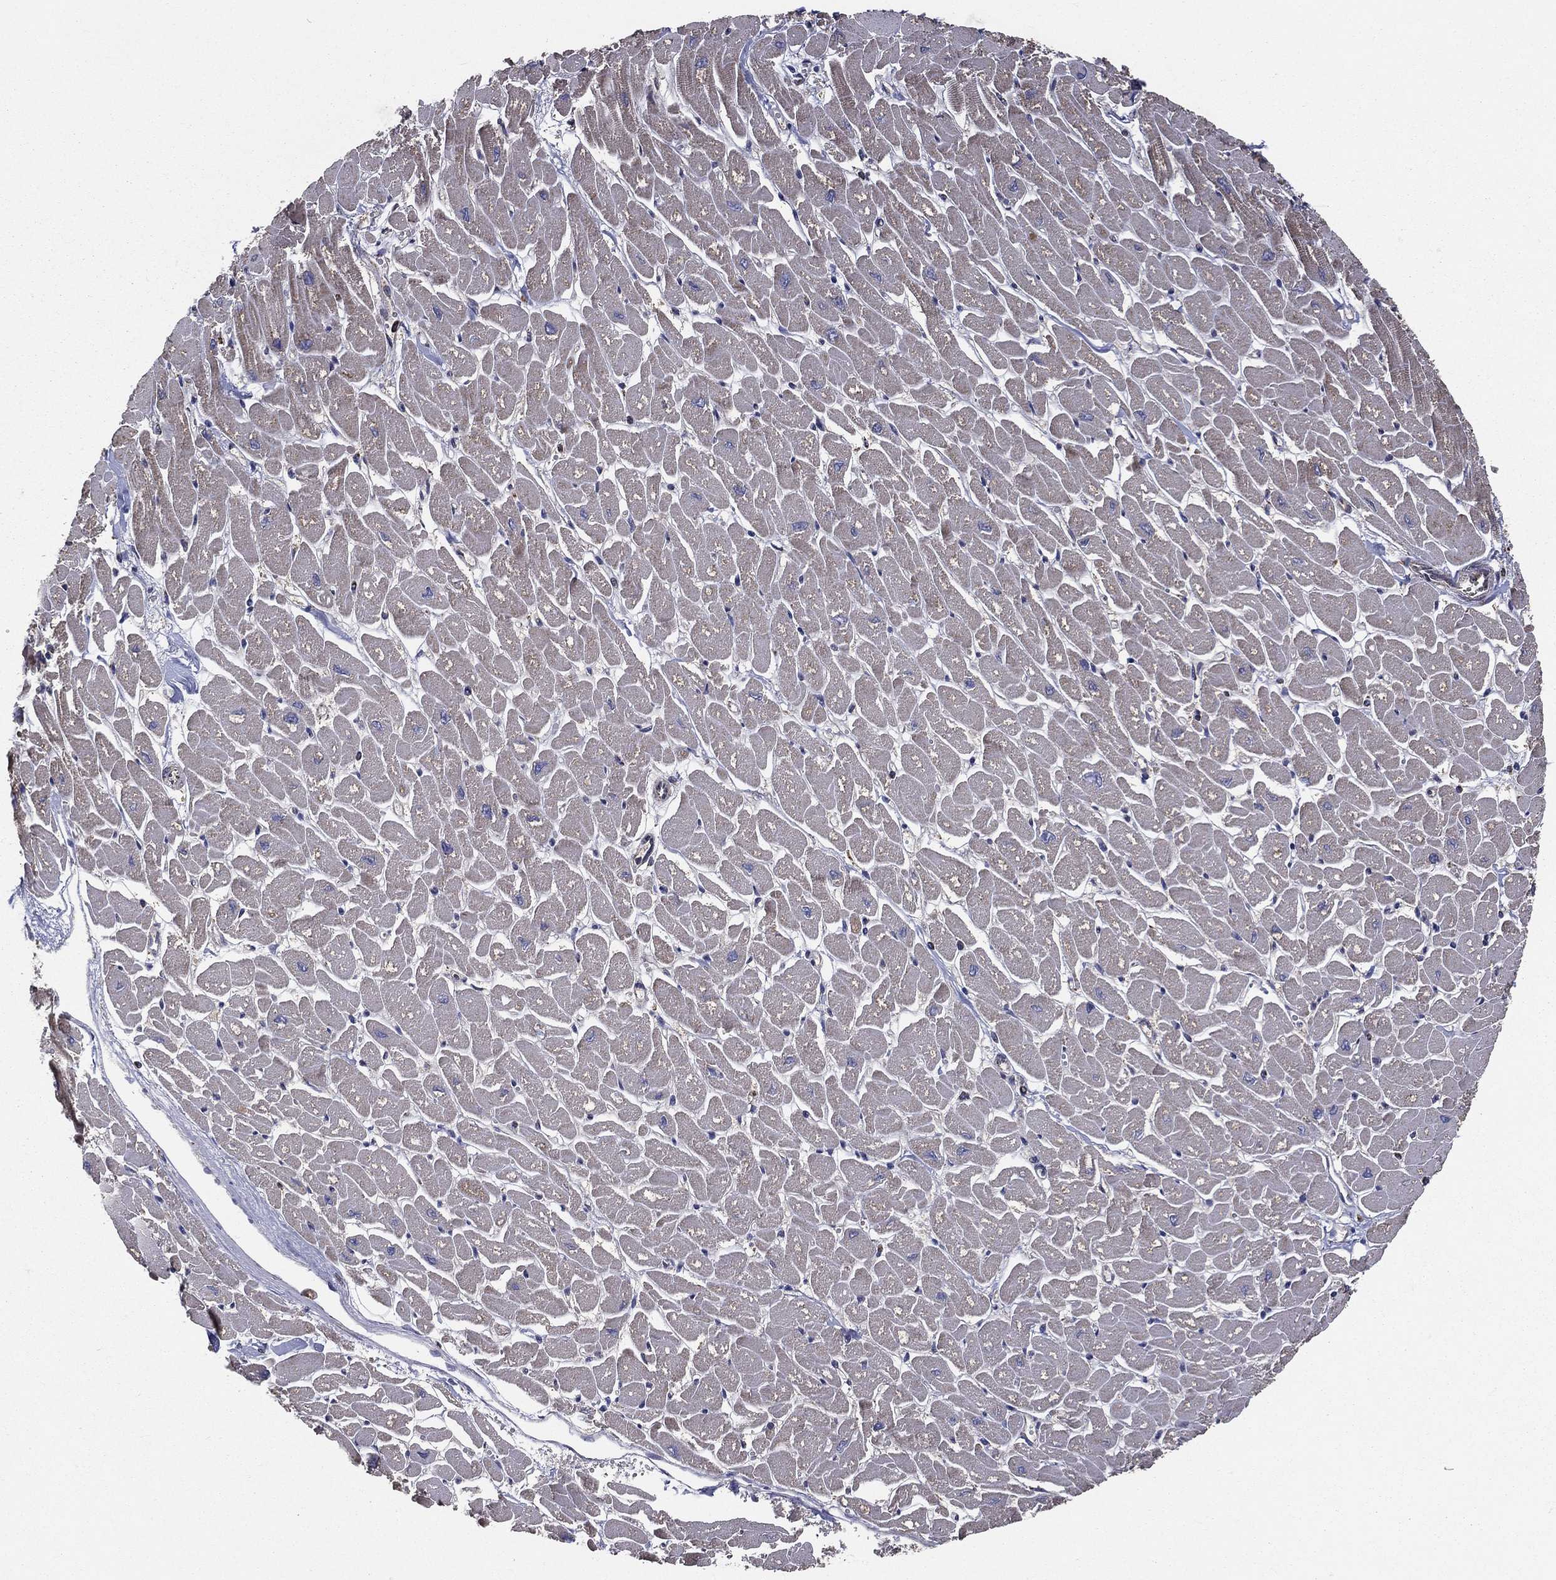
{"staining": {"intensity": "strong", "quantity": "<25%", "location": "cytoplasmic/membranous"}, "tissue": "heart muscle", "cell_type": "Cardiomyocytes", "image_type": "normal", "snomed": [{"axis": "morphology", "description": "Normal tissue, NOS"}, {"axis": "topography", "description": "Heart"}], "caption": "A histopathology image of human heart muscle stained for a protein reveals strong cytoplasmic/membranous brown staining in cardiomyocytes. The staining was performed using DAB to visualize the protein expression in brown, while the nuclei were stained in blue with hematoxylin (Magnification: 20x).", "gene": "ENSG00000288684", "patient": {"sex": "male", "age": 57}}